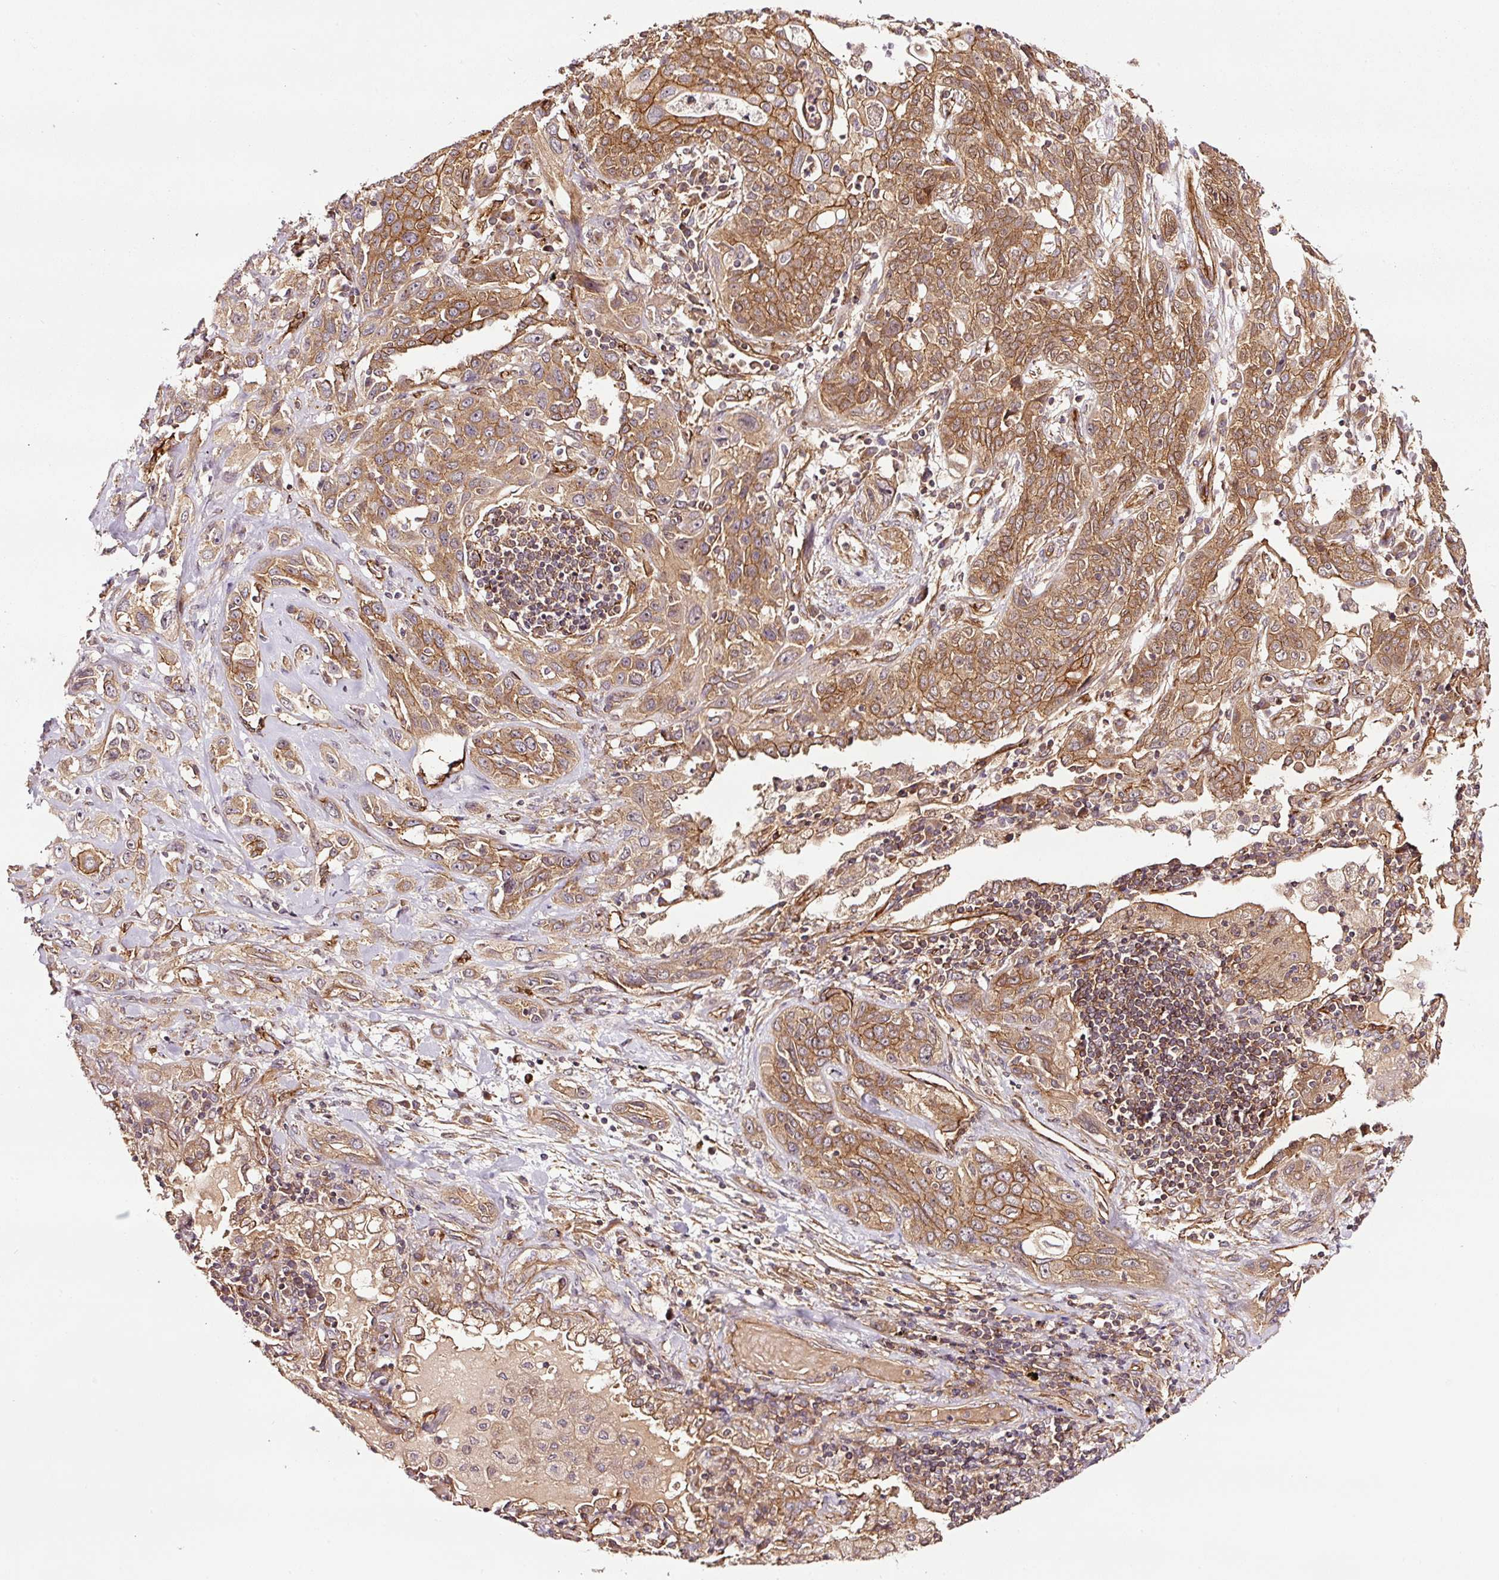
{"staining": {"intensity": "moderate", "quantity": ">75%", "location": "cytoplasmic/membranous"}, "tissue": "lung cancer", "cell_type": "Tumor cells", "image_type": "cancer", "snomed": [{"axis": "morphology", "description": "Squamous cell carcinoma, NOS"}, {"axis": "topography", "description": "Lung"}], "caption": "Approximately >75% of tumor cells in lung squamous cell carcinoma demonstrate moderate cytoplasmic/membranous protein positivity as visualized by brown immunohistochemical staining.", "gene": "METAP1", "patient": {"sex": "female", "age": 70}}